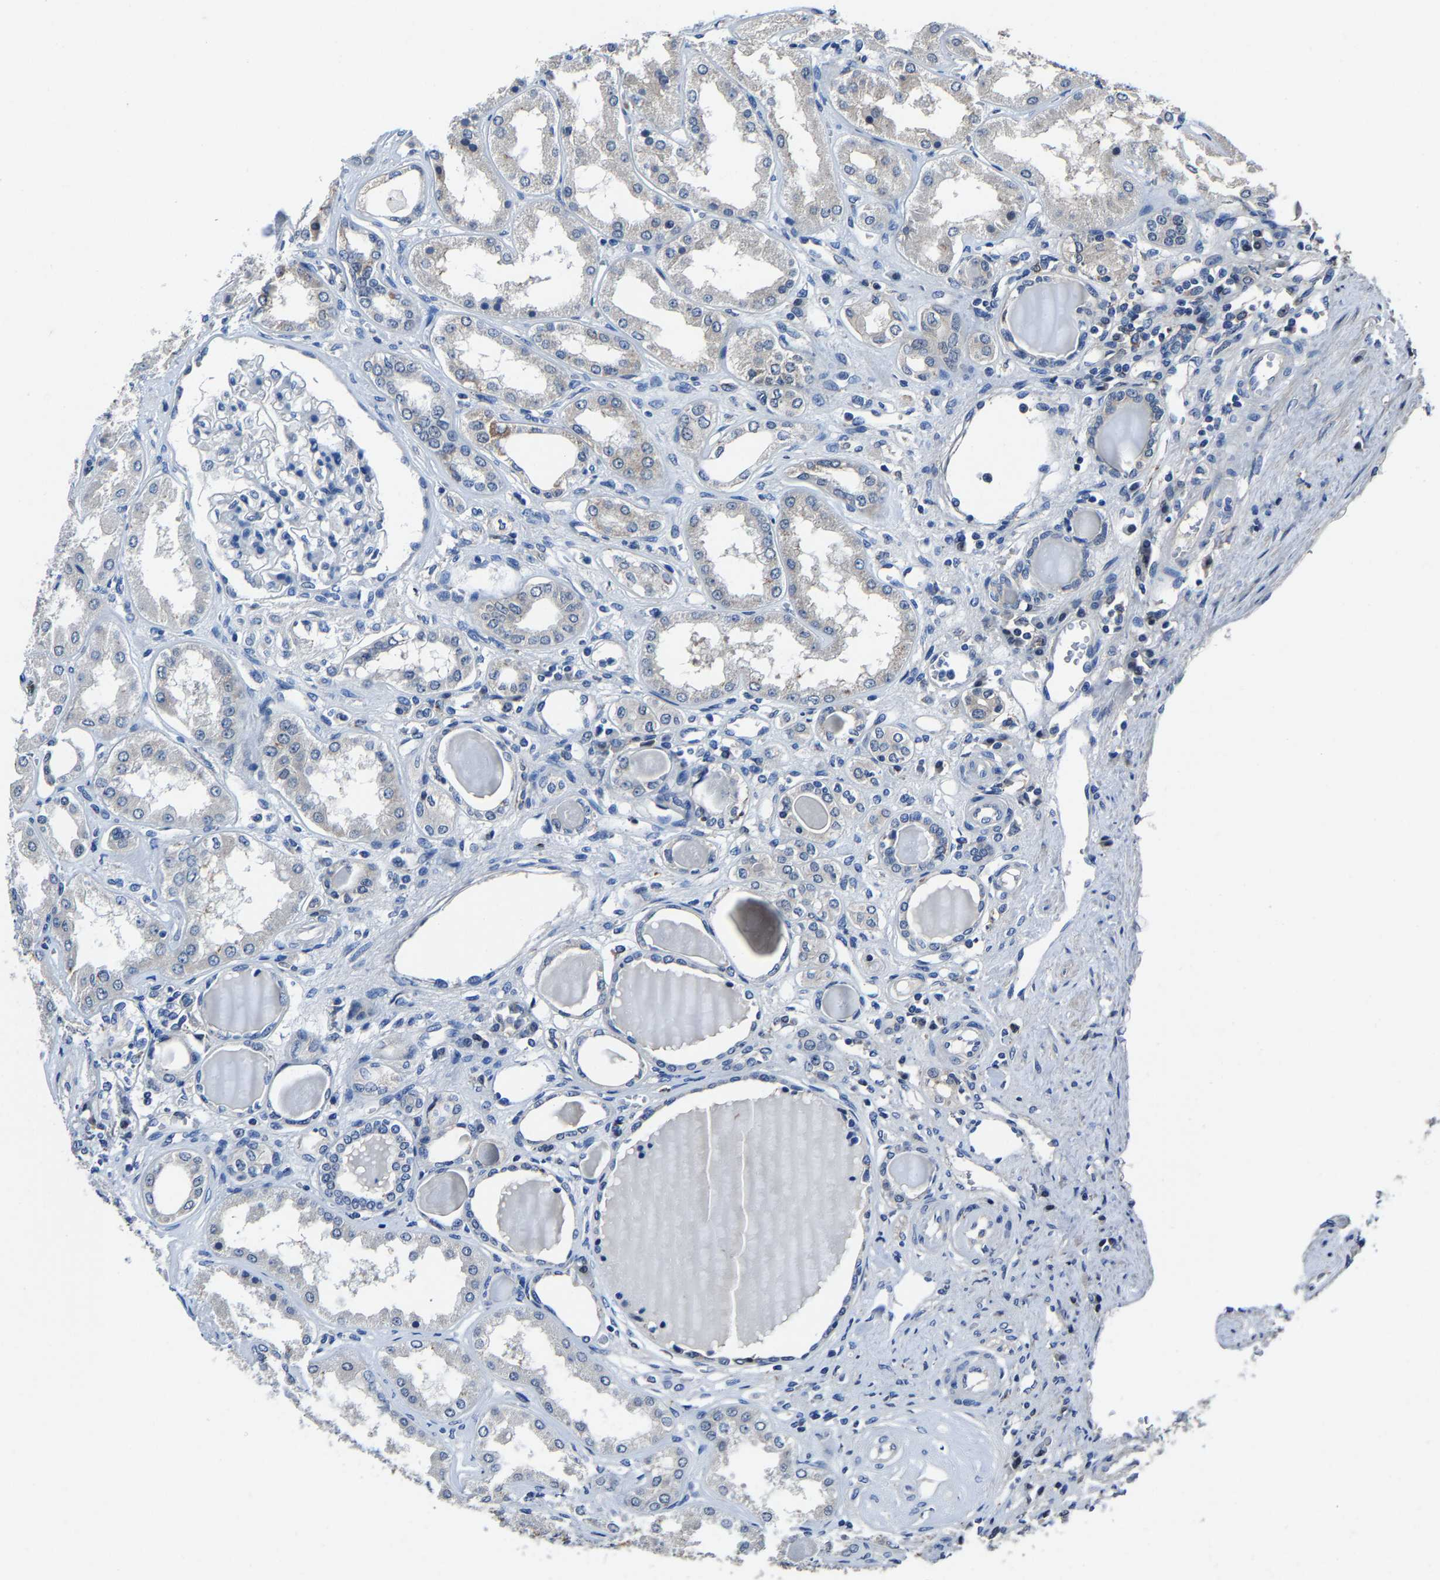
{"staining": {"intensity": "negative", "quantity": "none", "location": "none"}, "tissue": "kidney", "cell_type": "Cells in glomeruli", "image_type": "normal", "snomed": [{"axis": "morphology", "description": "Normal tissue, NOS"}, {"axis": "topography", "description": "Kidney"}], "caption": "IHC photomicrograph of normal human kidney stained for a protein (brown), which displays no staining in cells in glomeruli.", "gene": "STRBP", "patient": {"sex": "female", "age": 56}}